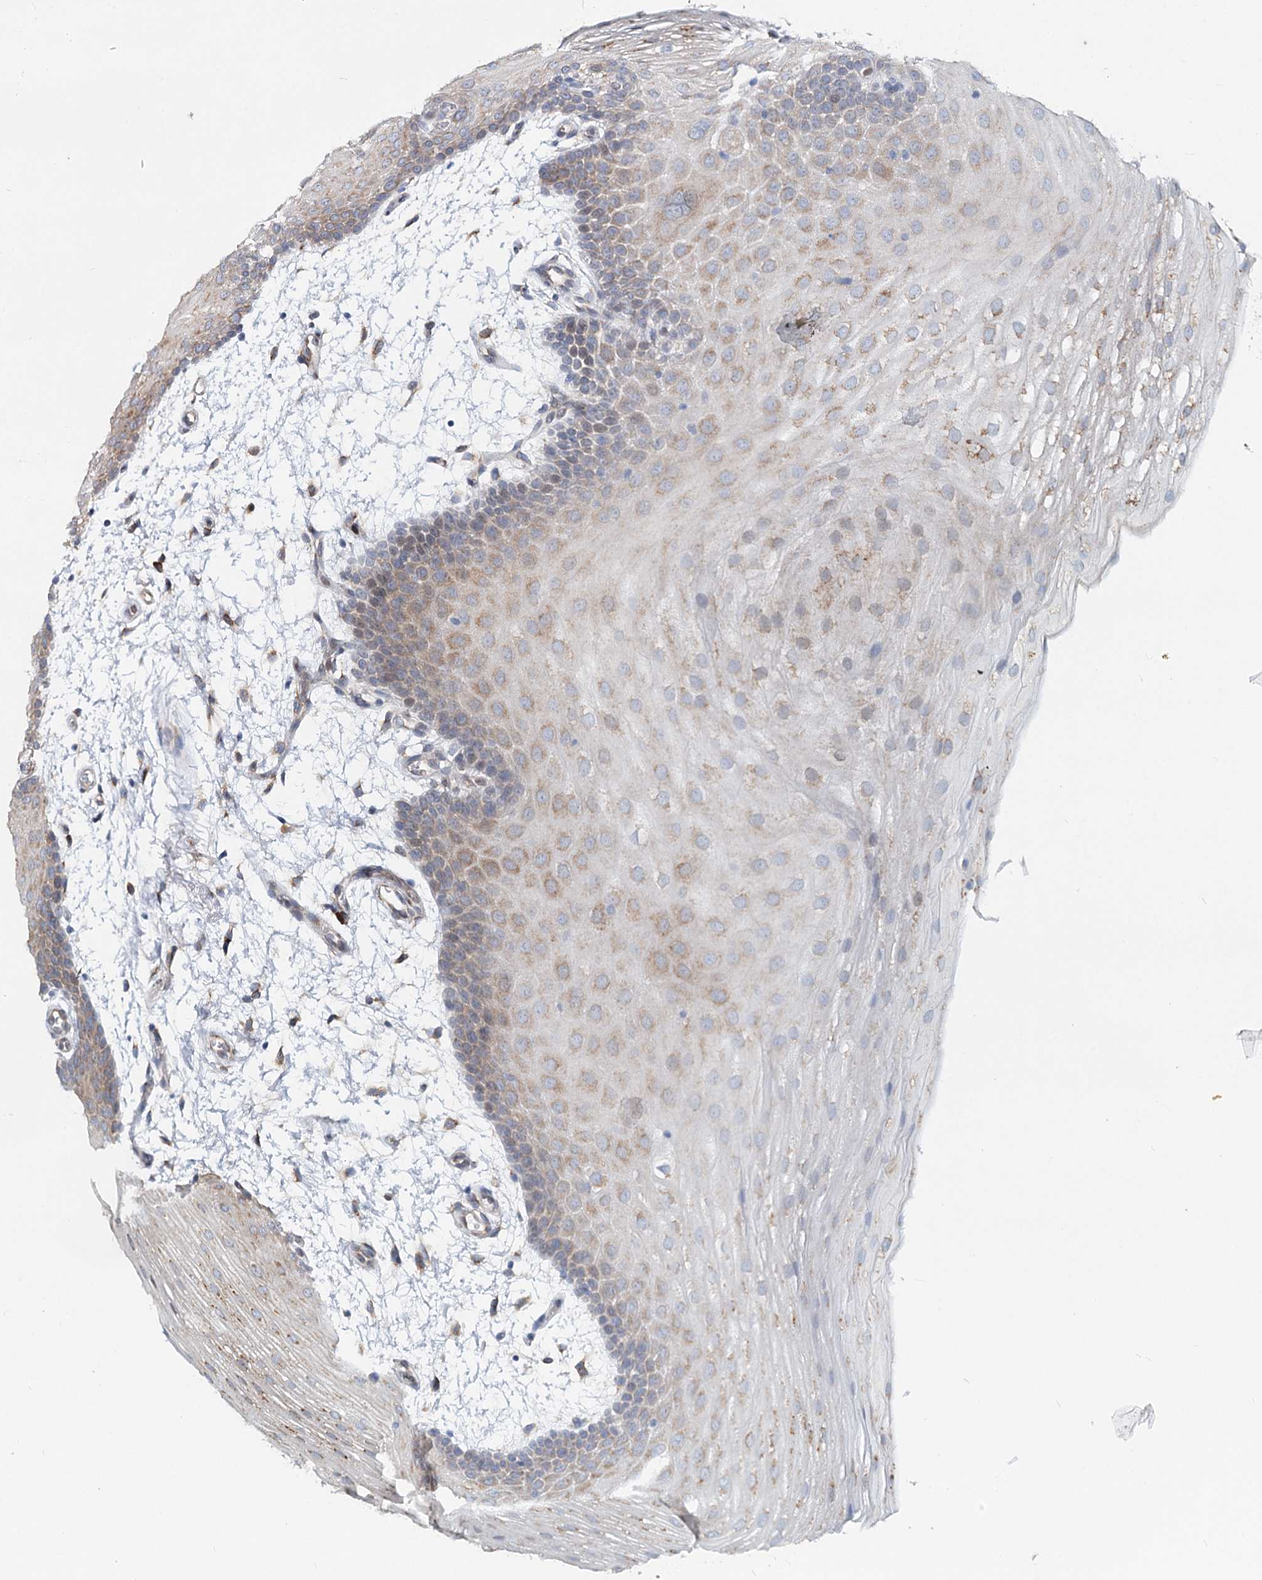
{"staining": {"intensity": "moderate", "quantity": "25%-75%", "location": "cytoplasmic/membranous"}, "tissue": "oral mucosa", "cell_type": "Squamous epithelial cells", "image_type": "normal", "snomed": [{"axis": "morphology", "description": "Normal tissue, NOS"}, {"axis": "topography", "description": "Oral tissue"}], "caption": "Immunohistochemistry (IHC) histopathology image of normal oral mucosa: human oral mucosa stained using immunohistochemistry exhibits medium levels of moderate protein expression localized specifically in the cytoplasmic/membranous of squamous epithelial cells, appearing as a cytoplasmic/membranous brown color.", "gene": "SPART", "patient": {"sex": "male", "age": 68}}